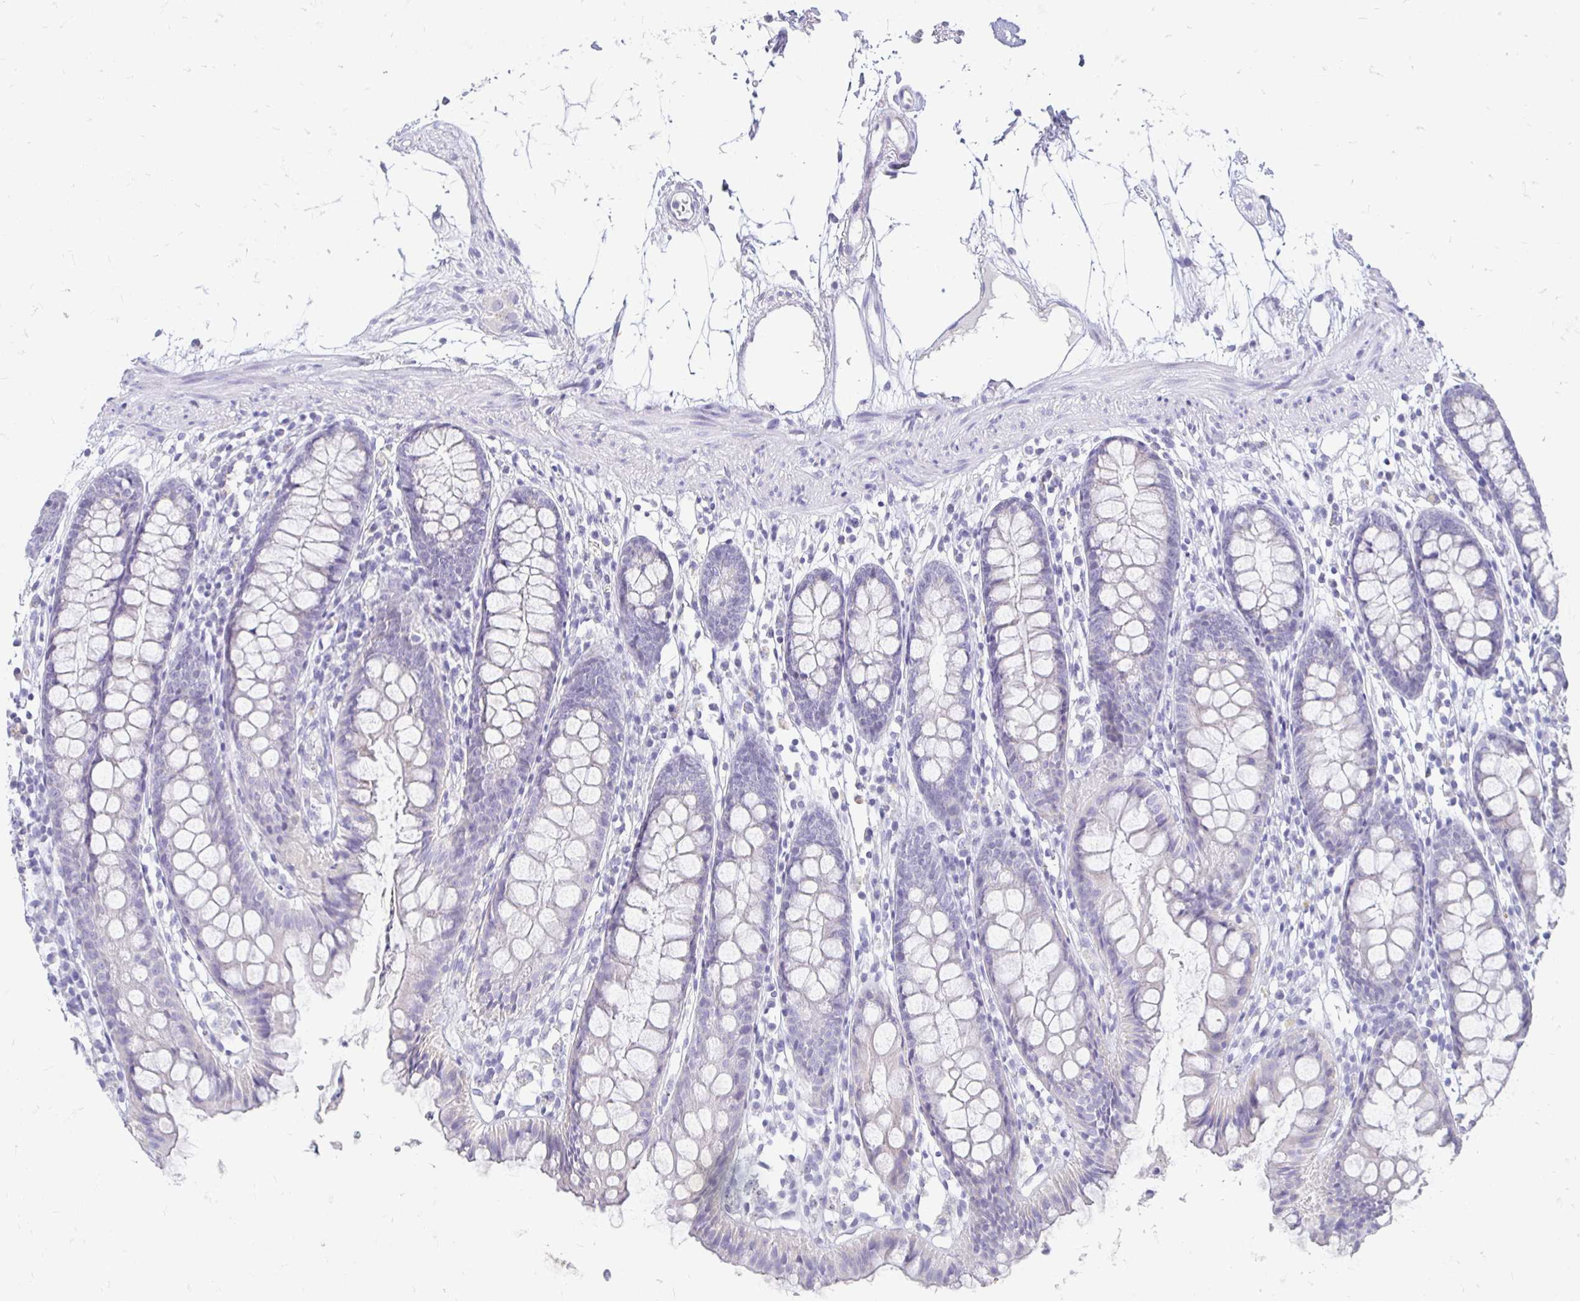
{"staining": {"intensity": "negative", "quantity": "none", "location": "none"}, "tissue": "colon", "cell_type": "Endothelial cells", "image_type": "normal", "snomed": [{"axis": "morphology", "description": "Normal tissue, NOS"}, {"axis": "topography", "description": "Colon"}], "caption": "Immunohistochemical staining of unremarkable human colon exhibits no significant staining in endothelial cells.", "gene": "PEG10", "patient": {"sex": "female", "age": 84}}